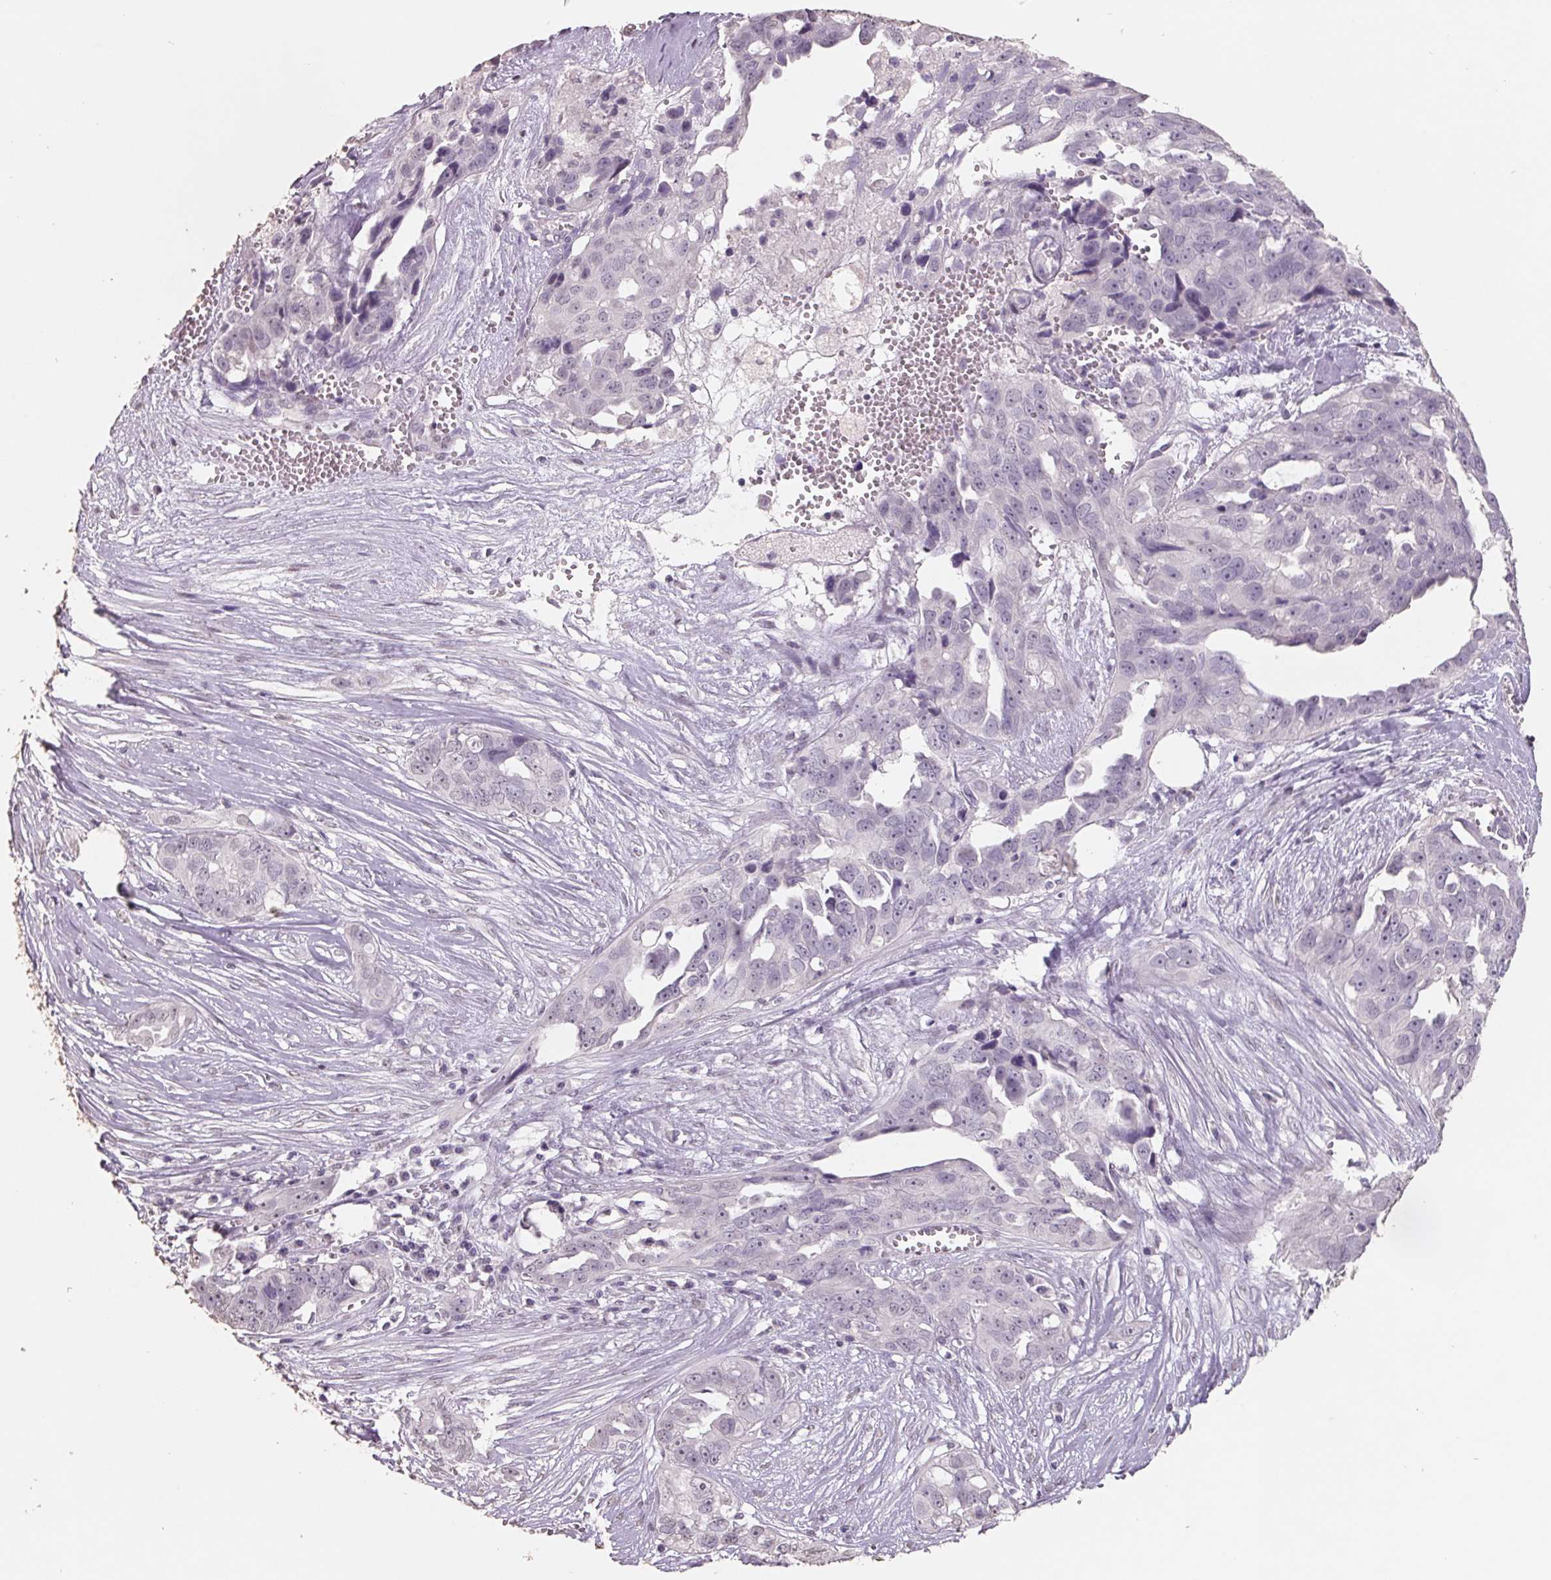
{"staining": {"intensity": "negative", "quantity": "none", "location": "none"}, "tissue": "ovarian cancer", "cell_type": "Tumor cells", "image_type": "cancer", "snomed": [{"axis": "morphology", "description": "Carcinoma, endometroid"}, {"axis": "topography", "description": "Ovary"}], "caption": "Ovarian cancer was stained to show a protein in brown. There is no significant staining in tumor cells.", "gene": "FTCD", "patient": {"sex": "female", "age": 70}}